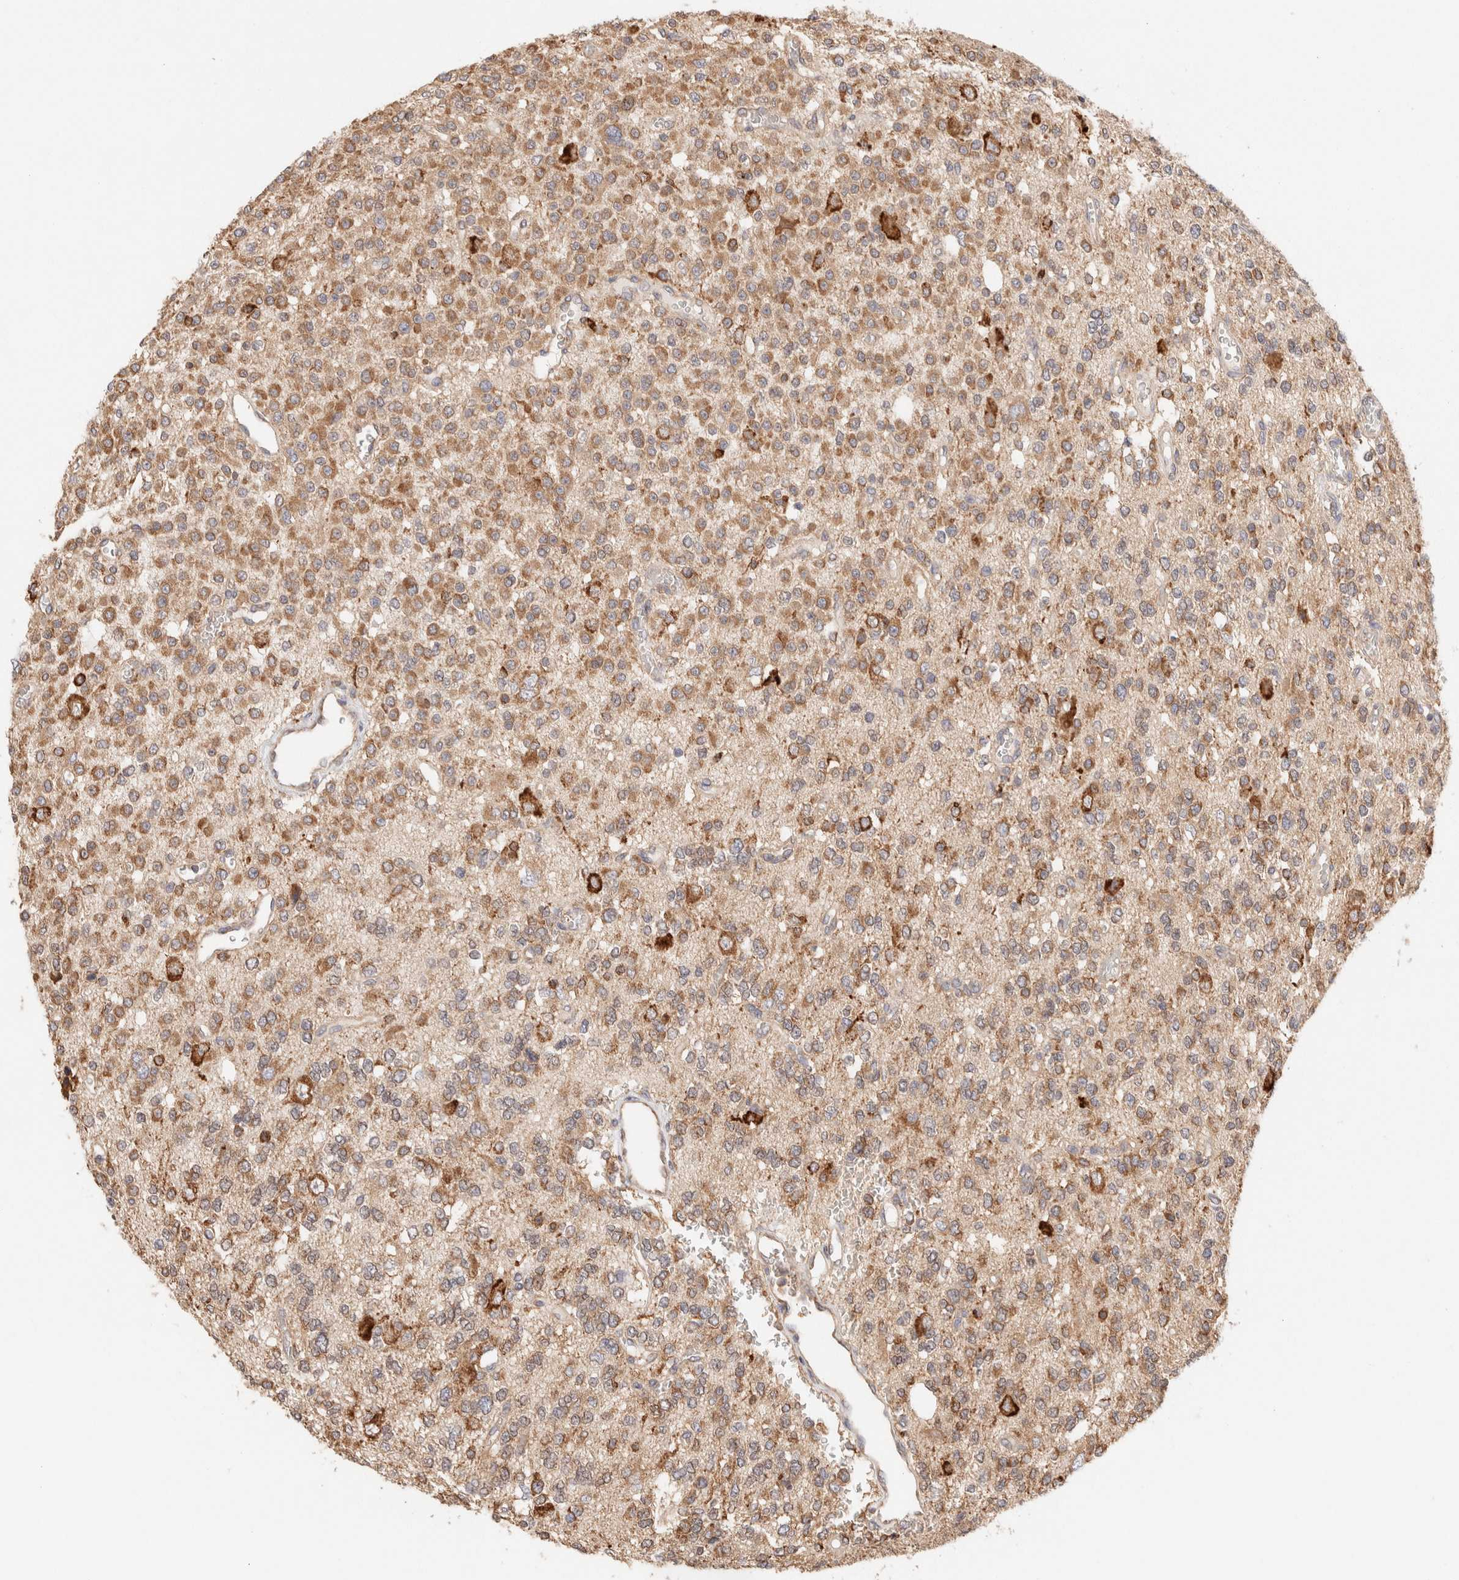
{"staining": {"intensity": "moderate", "quantity": ">75%", "location": "cytoplasmic/membranous"}, "tissue": "glioma", "cell_type": "Tumor cells", "image_type": "cancer", "snomed": [{"axis": "morphology", "description": "Glioma, malignant, Low grade"}, {"axis": "topography", "description": "Brain"}], "caption": "Immunohistochemistry (IHC) photomicrograph of neoplastic tissue: malignant low-grade glioma stained using IHC reveals medium levels of moderate protein expression localized specifically in the cytoplasmic/membranous of tumor cells, appearing as a cytoplasmic/membranous brown color.", "gene": "FER", "patient": {"sex": "male", "age": 38}}